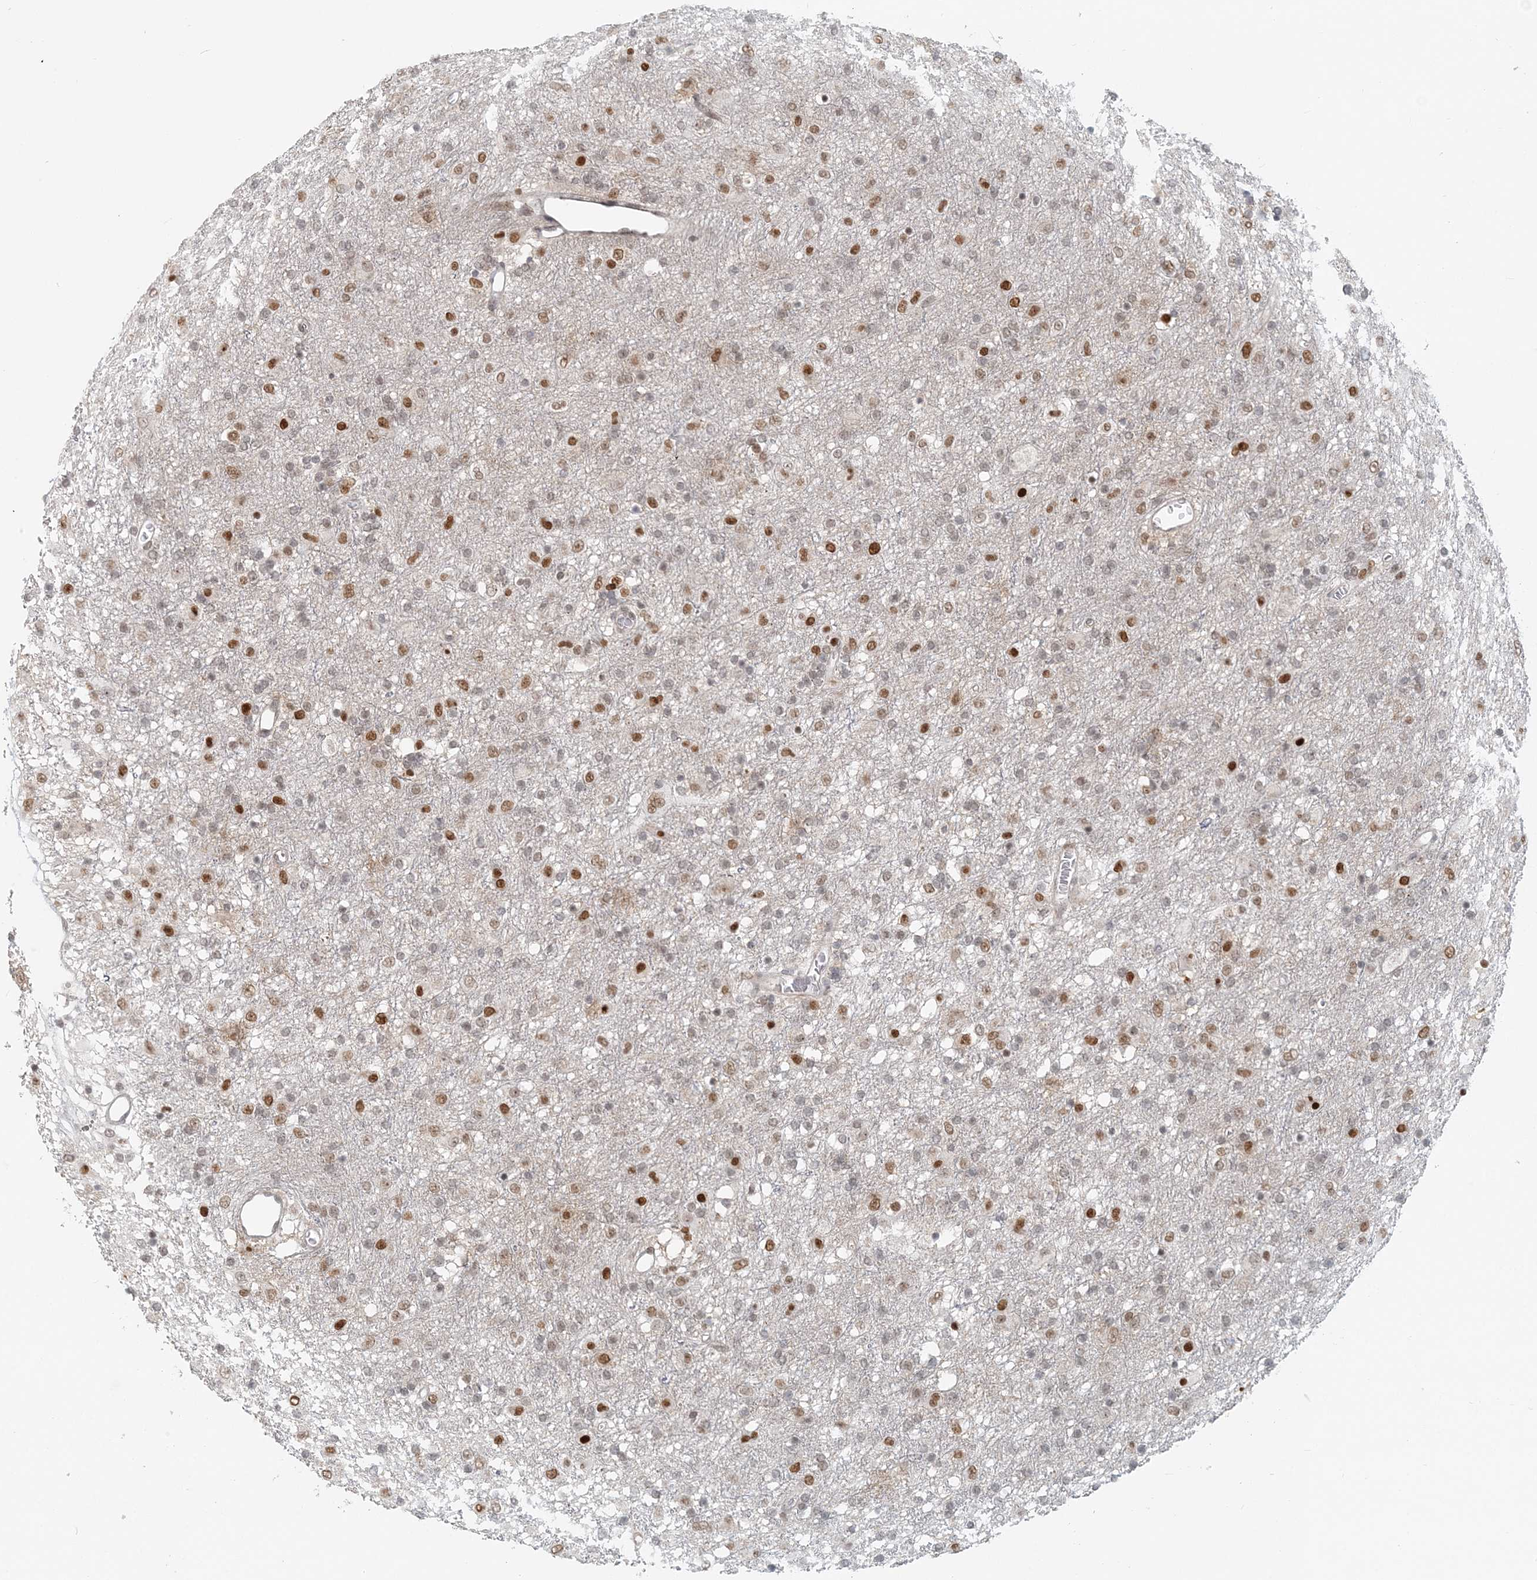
{"staining": {"intensity": "moderate", "quantity": "25%-75%", "location": "nuclear"}, "tissue": "glioma", "cell_type": "Tumor cells", "image_type": "cancer", "snomed": [{"axis": "morphology", "description": "Glioma, malignant, Low grade"}, {"axis": "topography", "description": "Brain"}], "caption": "Immunohistochemical staining of glioma displays moderate nuclear protein positivity in approximately 25%-75% of tumor cells. (DAB IHC with brightfield microscopy, high magnification).", "gene": "BAZ1B", "patient": {"sex": "male", "age": 65}}